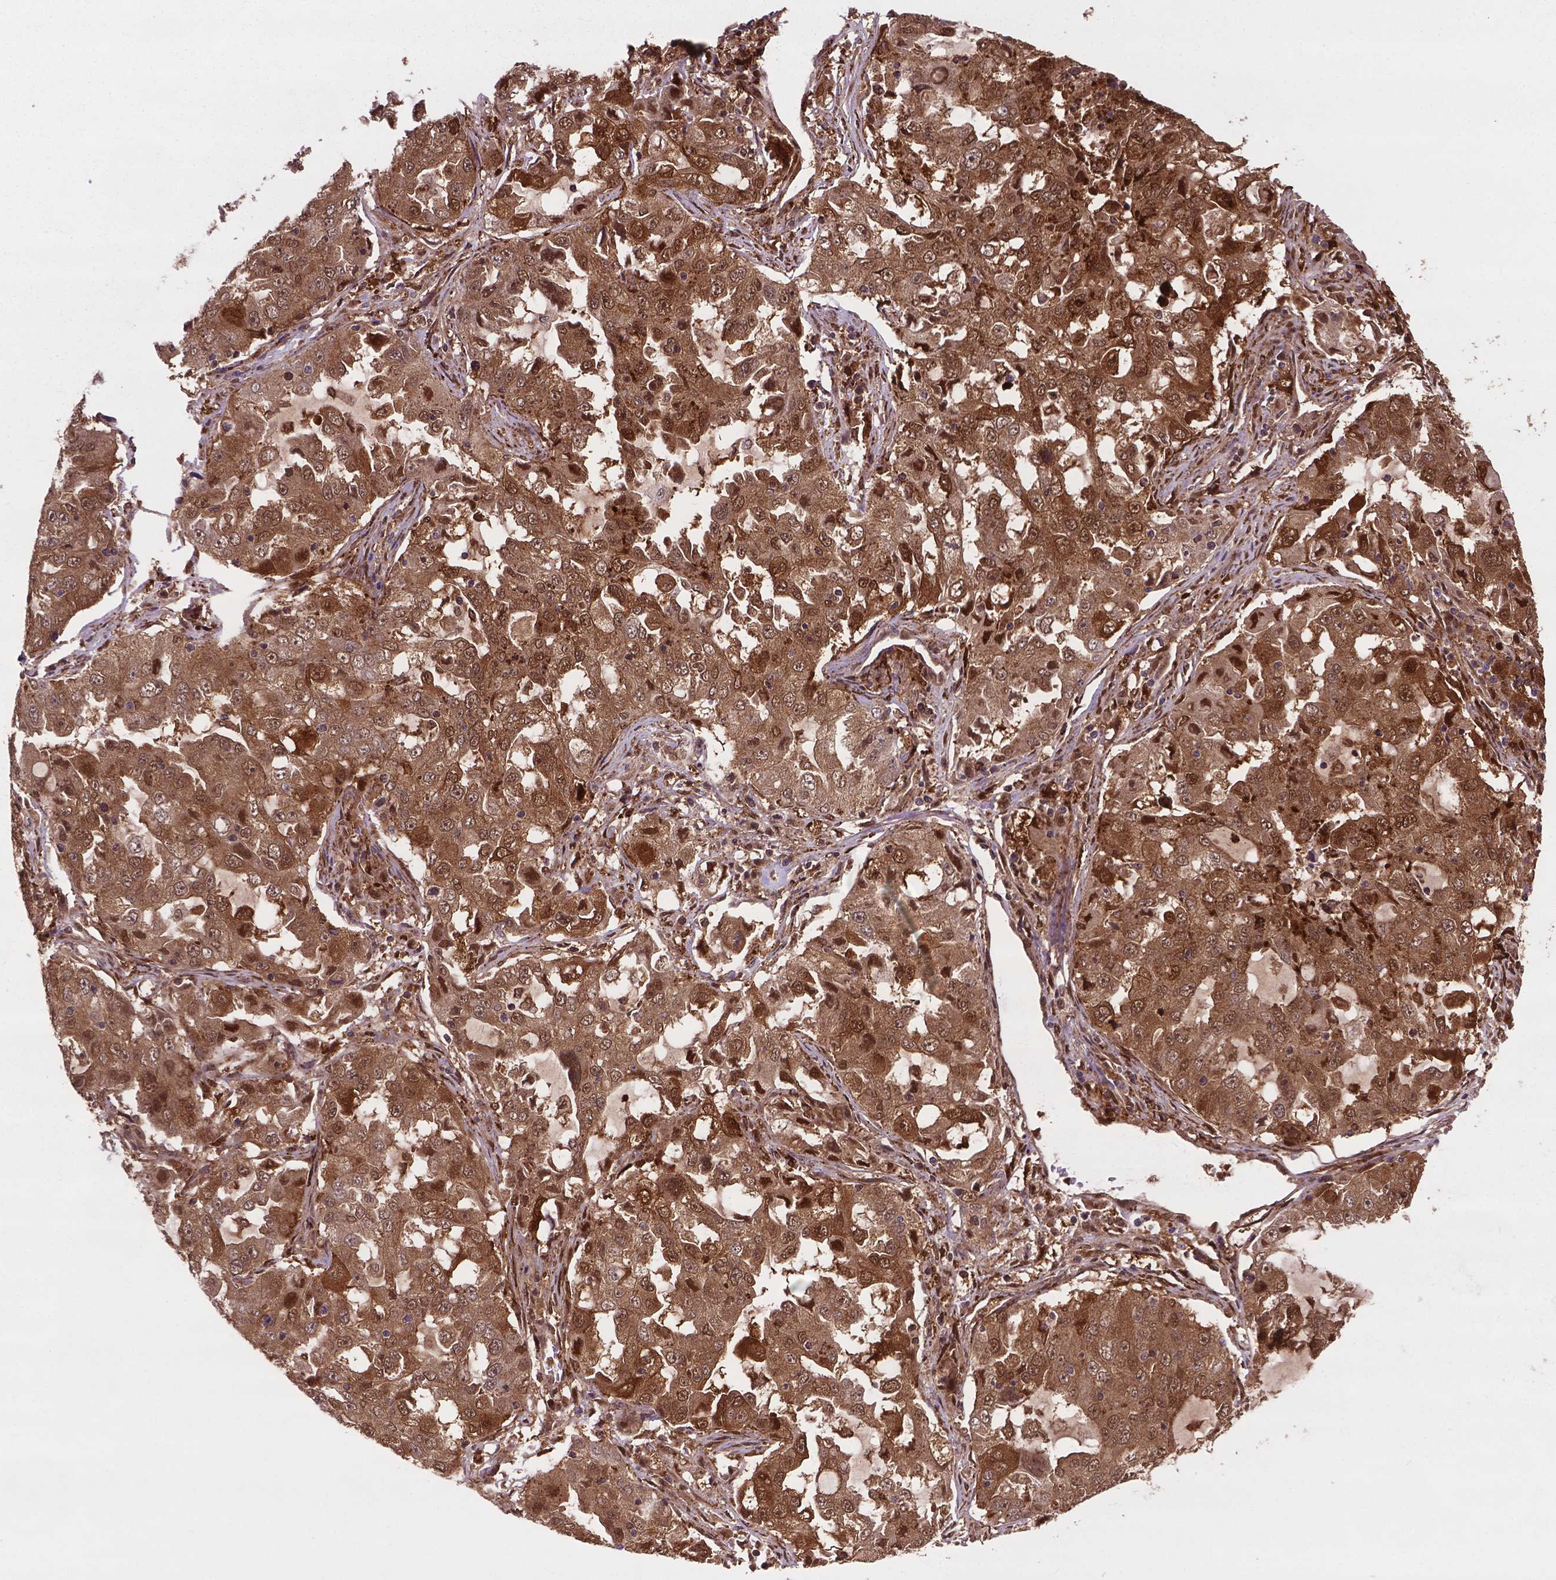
{"staining": {"intensity": "moderate", "quantity": ">75%", "location": "cytoplasmic/membranous,nuclear"}, "tissue": "lung cancer", "cell_type": "Tumor cells", "image_type": "cancer", "snomed": [{"axis": "morphology", "description": "Adenocarcinoma, NOS"}, {"axis": "topography", "description": "Lung"}], "caption": "Immunohistochemistry (DAB) staining of lung cancer exhibits moderate cytoplasmic/membranous and nuclear protein positivity in about >75% of tumor cells.", "gene": "PLIN3", "patient": {"sex": "female", "age": 61}}